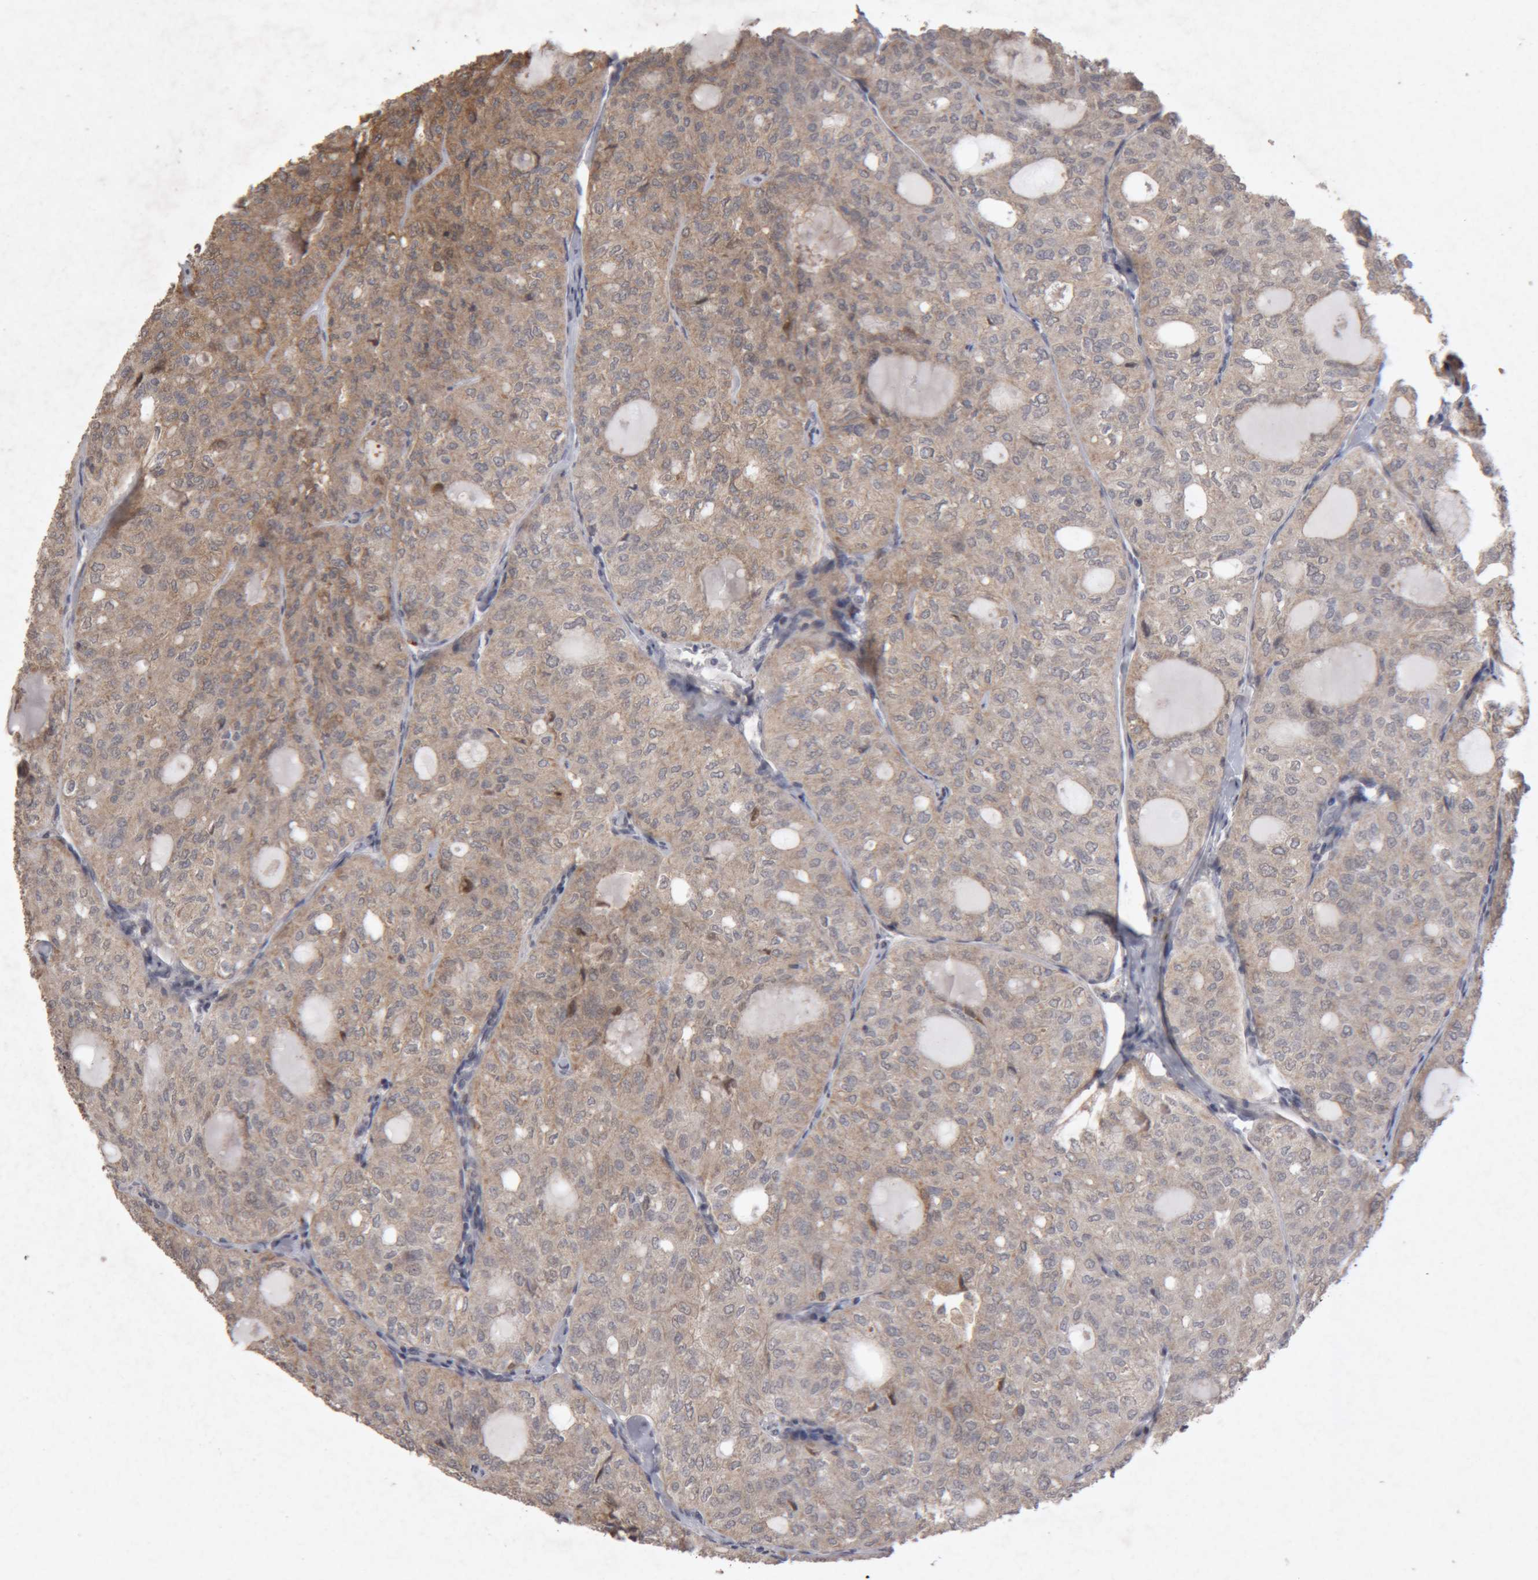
{"staining": {"intensity": "weak", "quantity": "25%-75%", "location": "cytoplasmic/membranous"}, "tissue": "thyroid cancer", "cell_type": "Tumor cells", "image_type": "cancer", "snomed": [{"axis": "morphology", "description": "Follicular adenoma carcinoma, NOS"}, {"axis": "topography", "description": "Thyroid gland"}], "caption": "Immunohistochemical staining of follicular adenoma carcinoma (thyroid) displays weak cytoplasmic/membranous protein expression in about 25%-75% of tumor cells.", "gene": "MEP1A", "patient": {"sex": "male", "age": 75}}